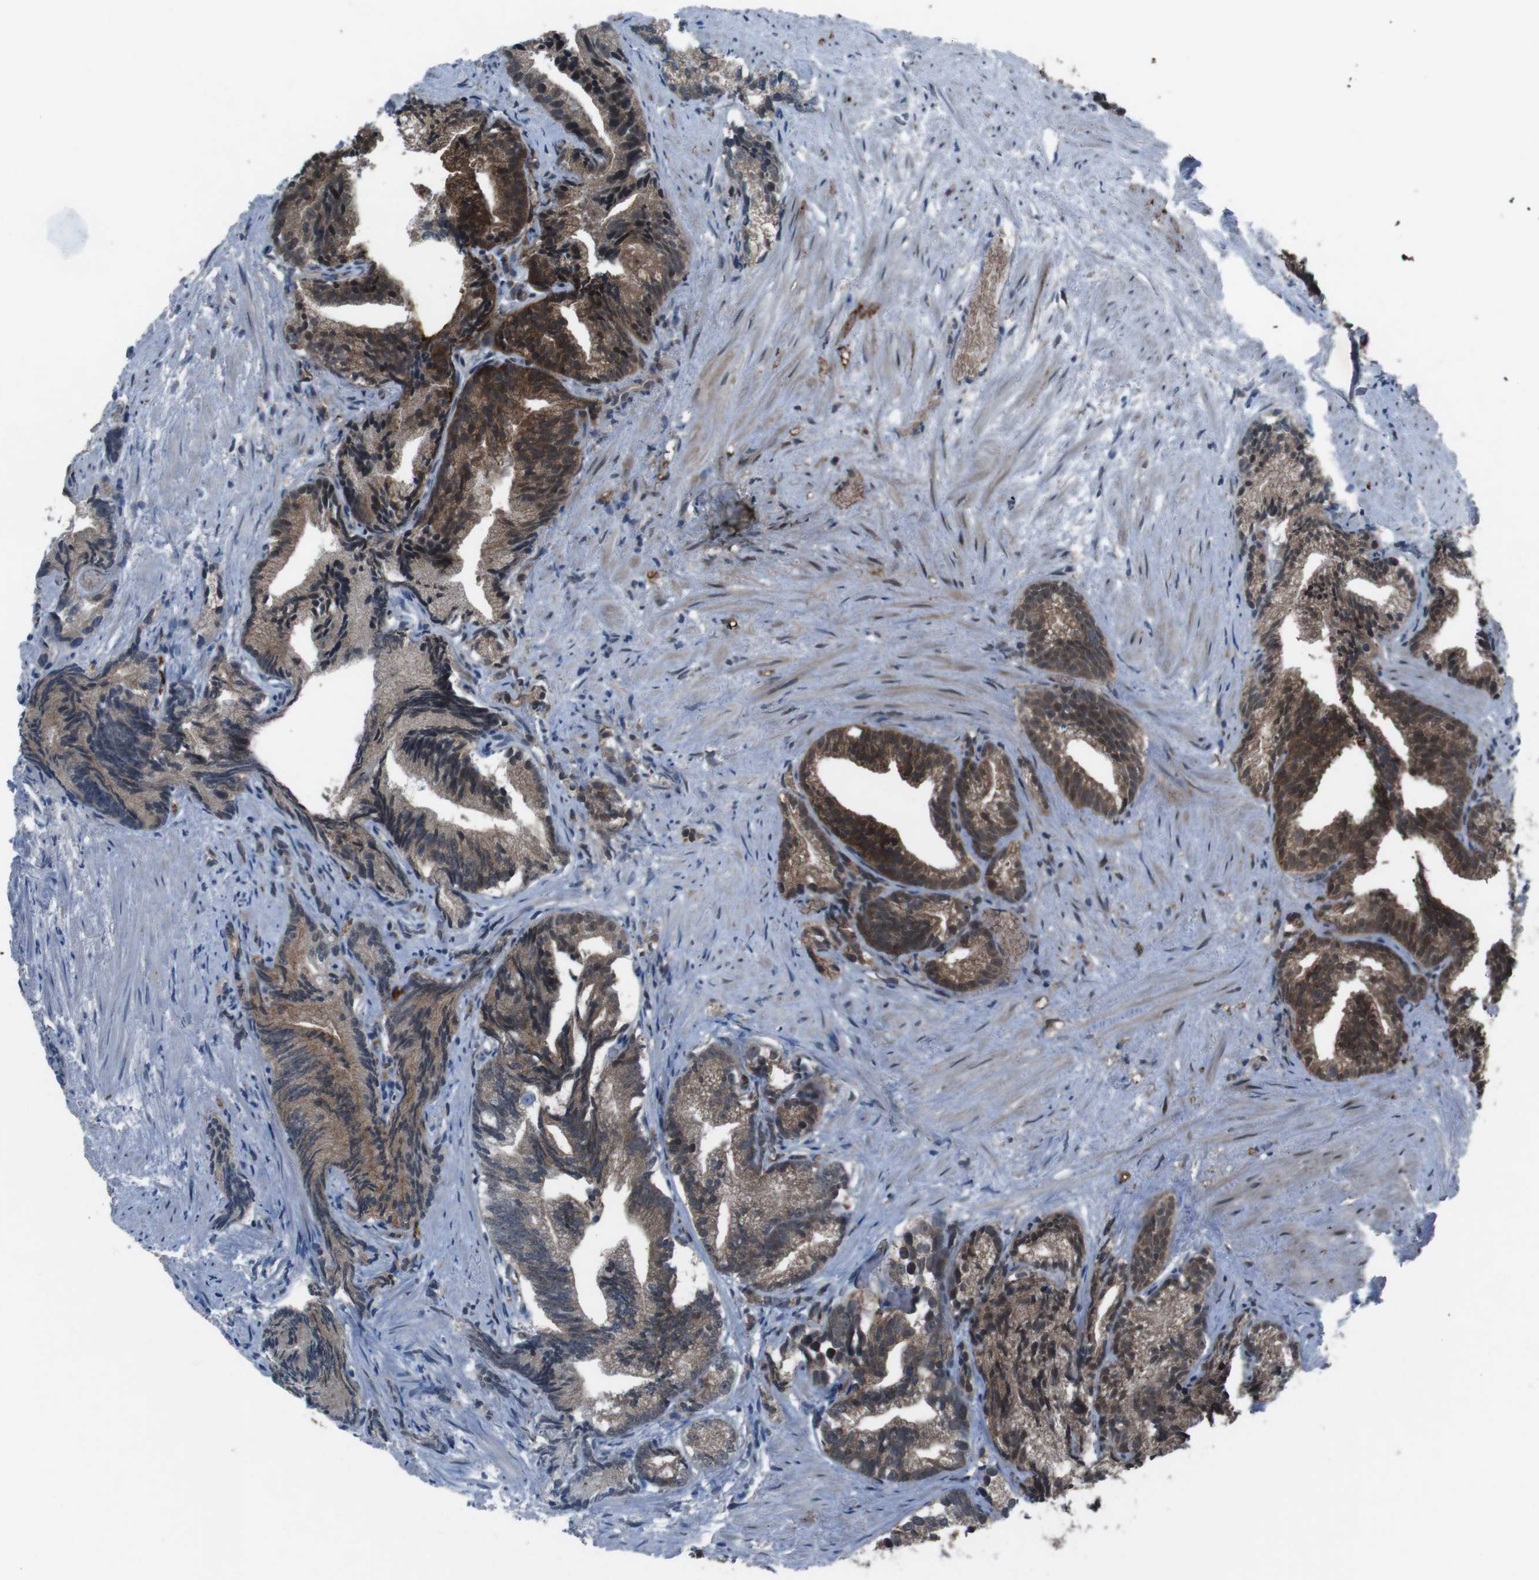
{"staining": {"intensity": "moderate", "quantity": ">75%", "location": "cytoplasmic/membranous"}, "tissue": "prostate cancer", "cell_type": "Tumor cells", "image_type": "cancer", "snomed": [{"axis": "morphology", "description": "Adenocarcinoma, Low grade"}, {"axis": "topography", "description": "Prostate"}], "caption": "High-power microscopy captured an immunohistochemistry micrograph of prostate cancer, revealing moderate cytoplasmic/membranous positivity in approximately >75% of tumor cells.", "gene": "GDF10", "patient": {"sex": "male", "age": 89}}